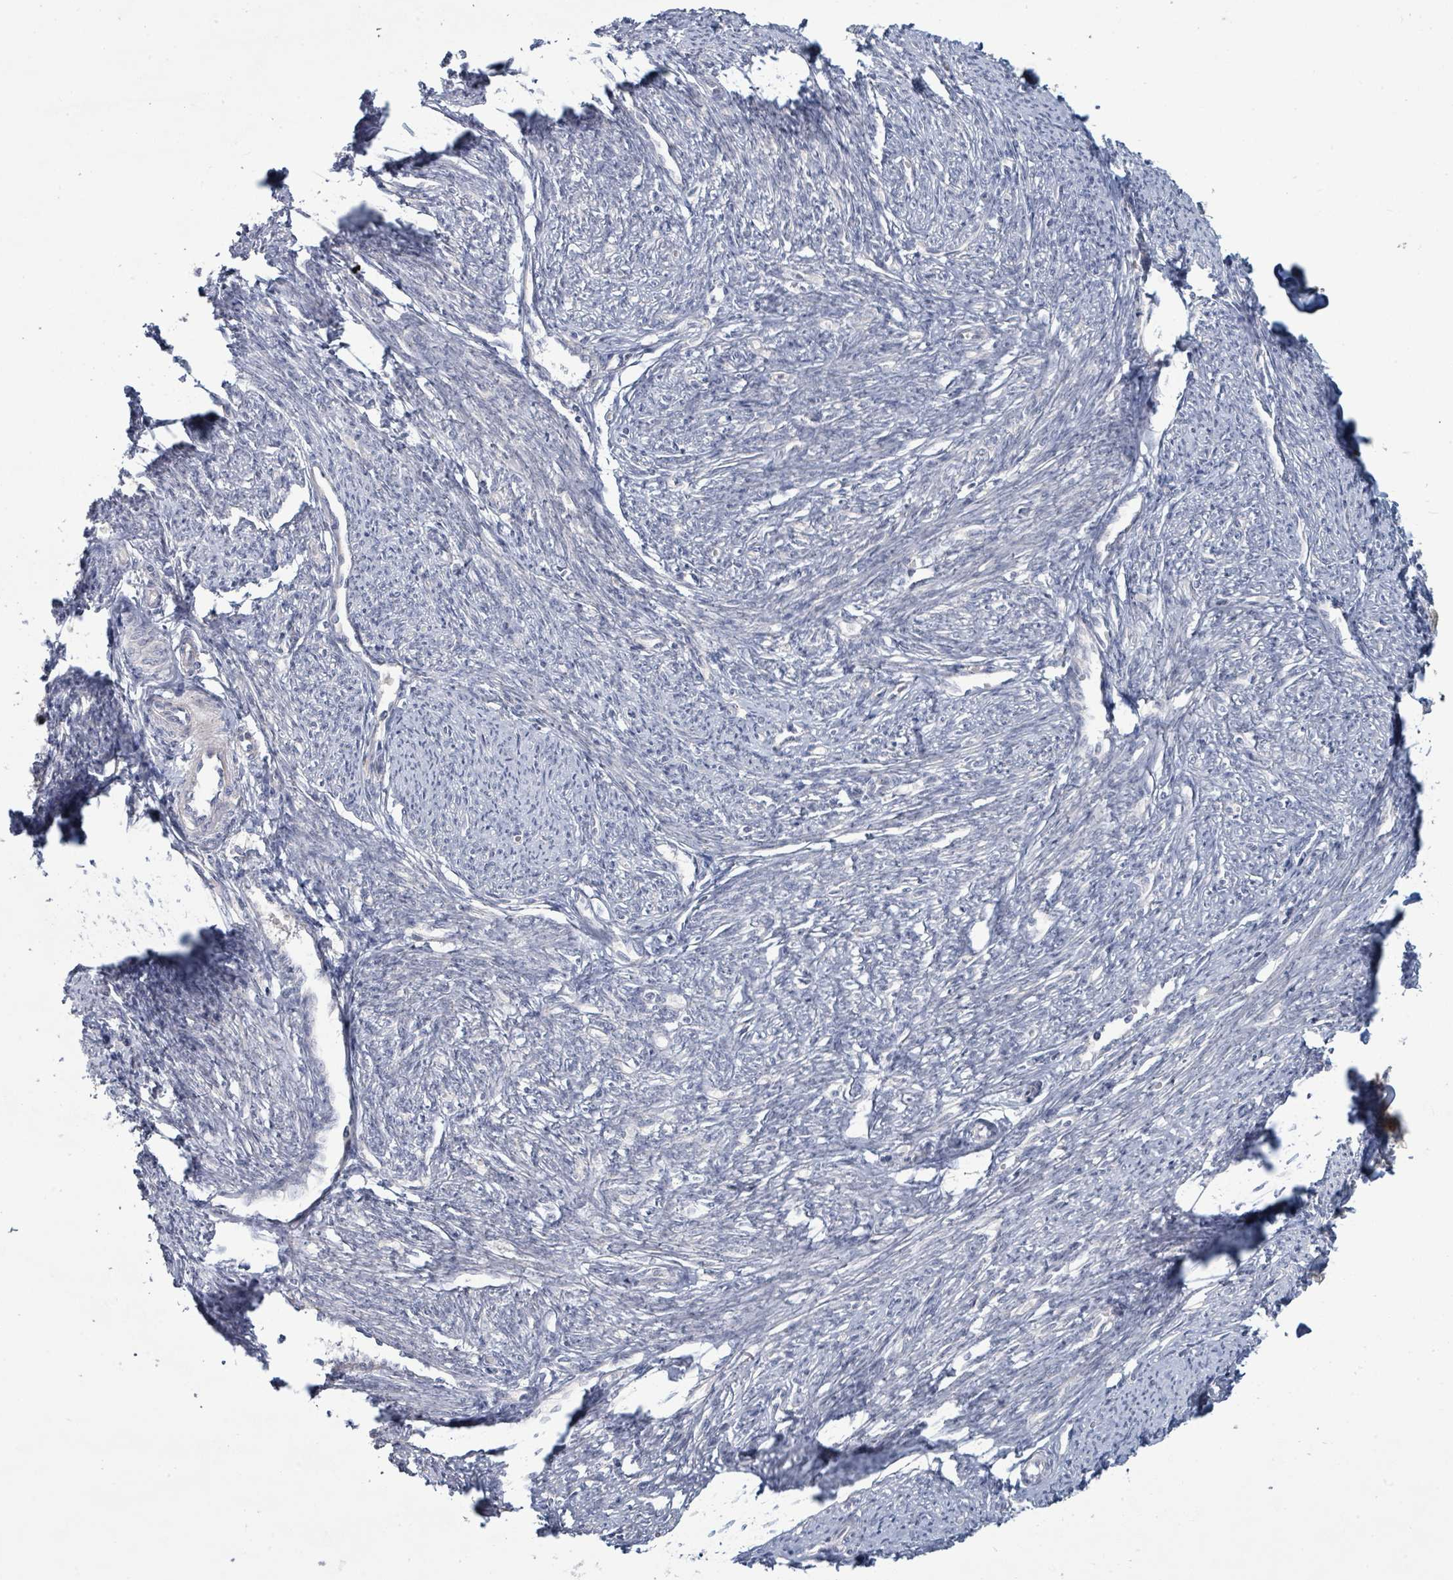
{"staining": {"intensity": "weak", "quantity": "25%-75%", "location": "cytoplasmic/membranous"}, "tissue": "smooth muscle", "cell_type": "Smooth muscle cells", "image_type": "normal", "snomed": [{"axis": "morphology", "description": "Normal tissue, NOS"}, {"axis": "topography", "description": "Smooth muscle"}, {"axis": "topography", "description": "Fallopian tube"}], "caption": "Smooth muscle stained for a protein (brown) exhibits weak cytoplasmic/membranous positive staining in approximately 25%-75% of smooth muscle cells.", "gene": "COL5A3", "patient": {"sex": "female", "age": 59}}